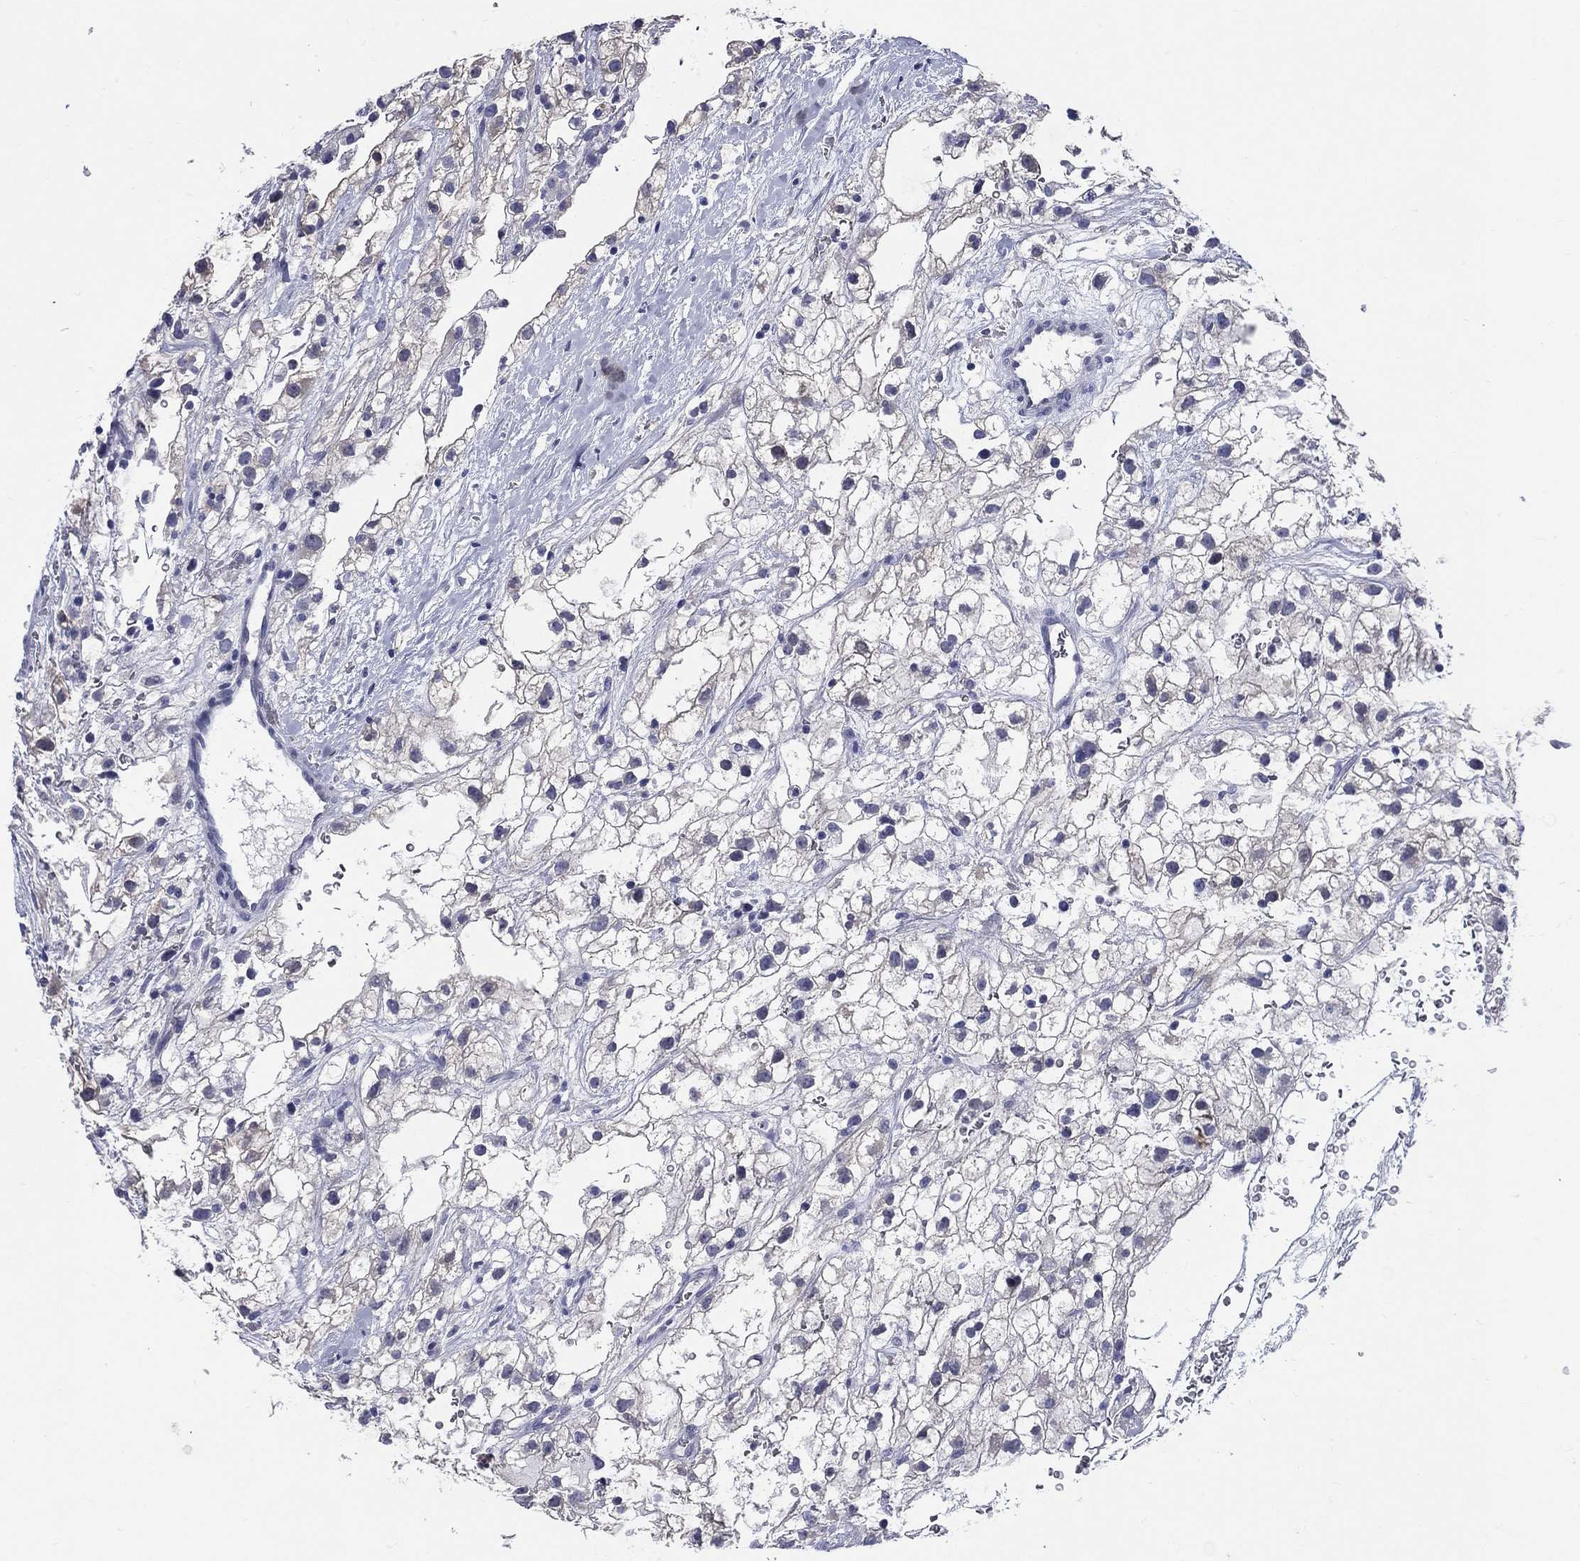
{"staining": {"intensity": "negative", "quantity": "none", "location": "none"}, "tissue": "renal cancer", "cell_type": "Tumor cells", "image_type": "cancer", "snomed": [{"axis": "morphology", "description": "Adenocarcinoma, NOS"}, {"axis": "topography", "description": "Kidney"}], "caption": "An immunohistochemistry (IHC) image of adenocarcinoma (renal) is shown. There is no staining in tumor cells of adenocarcinoma (renal).", "gene": "DPYS", "patient": {"sex": "male", "age": 59}}